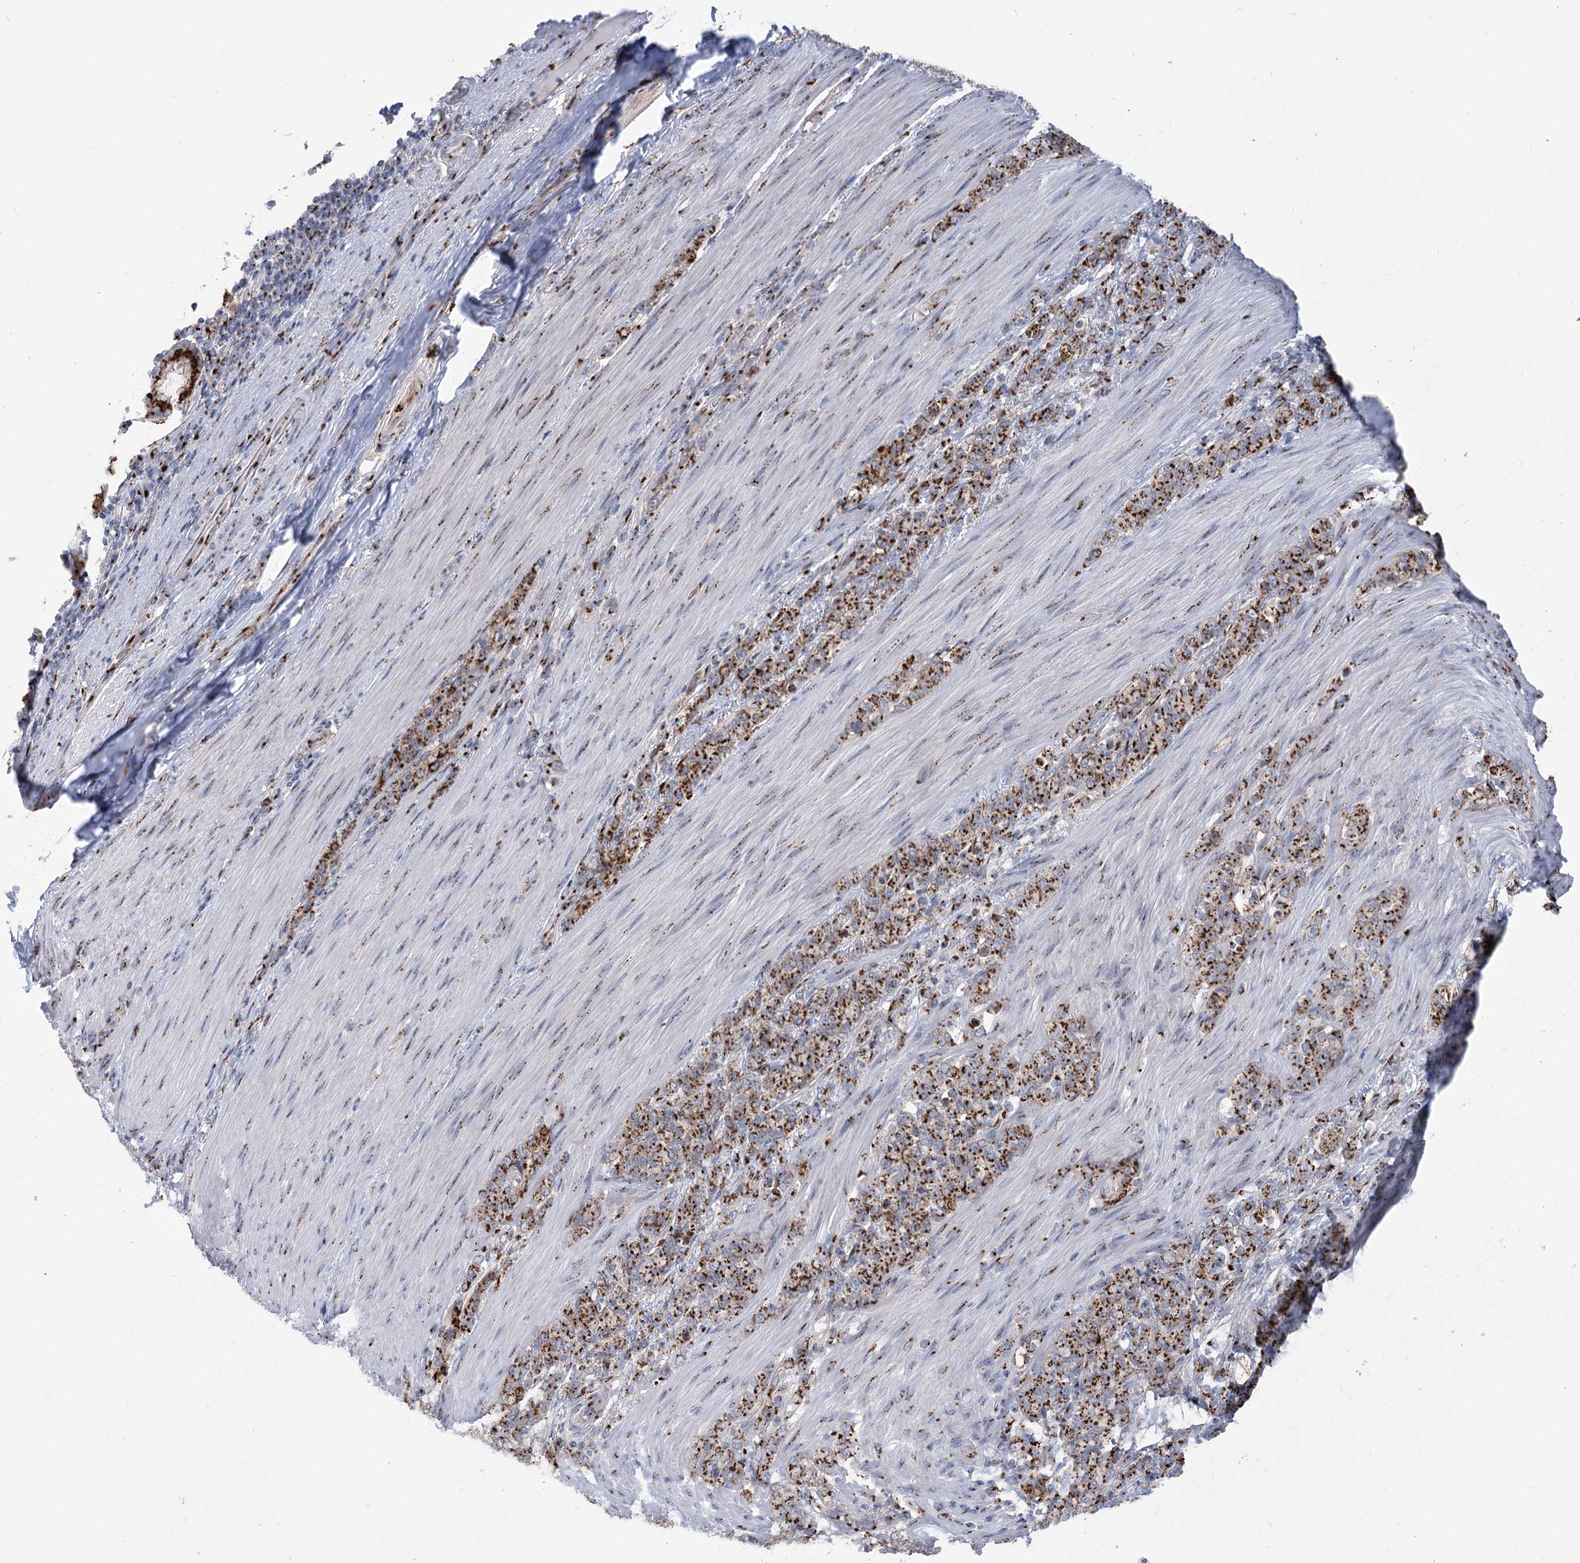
{"staining": {"intensity": "strong", "quantity": ">75%", "location": "cytoplasmic/membranous"}, "tissue": "stomach cancer", "cell_type": "Tumor cells", "image_type": "cancer", "snomed": [{"axis": "morphology", "description": "Adenocarcinoma, NOS"}, {"axis": "topography", "description": "Stomach"}], "caption": "A micrograph of adenocarcinoma (stomach) stained for a protein demonstrates strong cytoplasmic/membranous brown staining in tumor cells. Using DAB (brown) and hematoxylin (blue) stains, captured at high magnification using brightfield microscopy.", "gene": "TMEM165", "patient": {"sex": "female", "age": 79}}